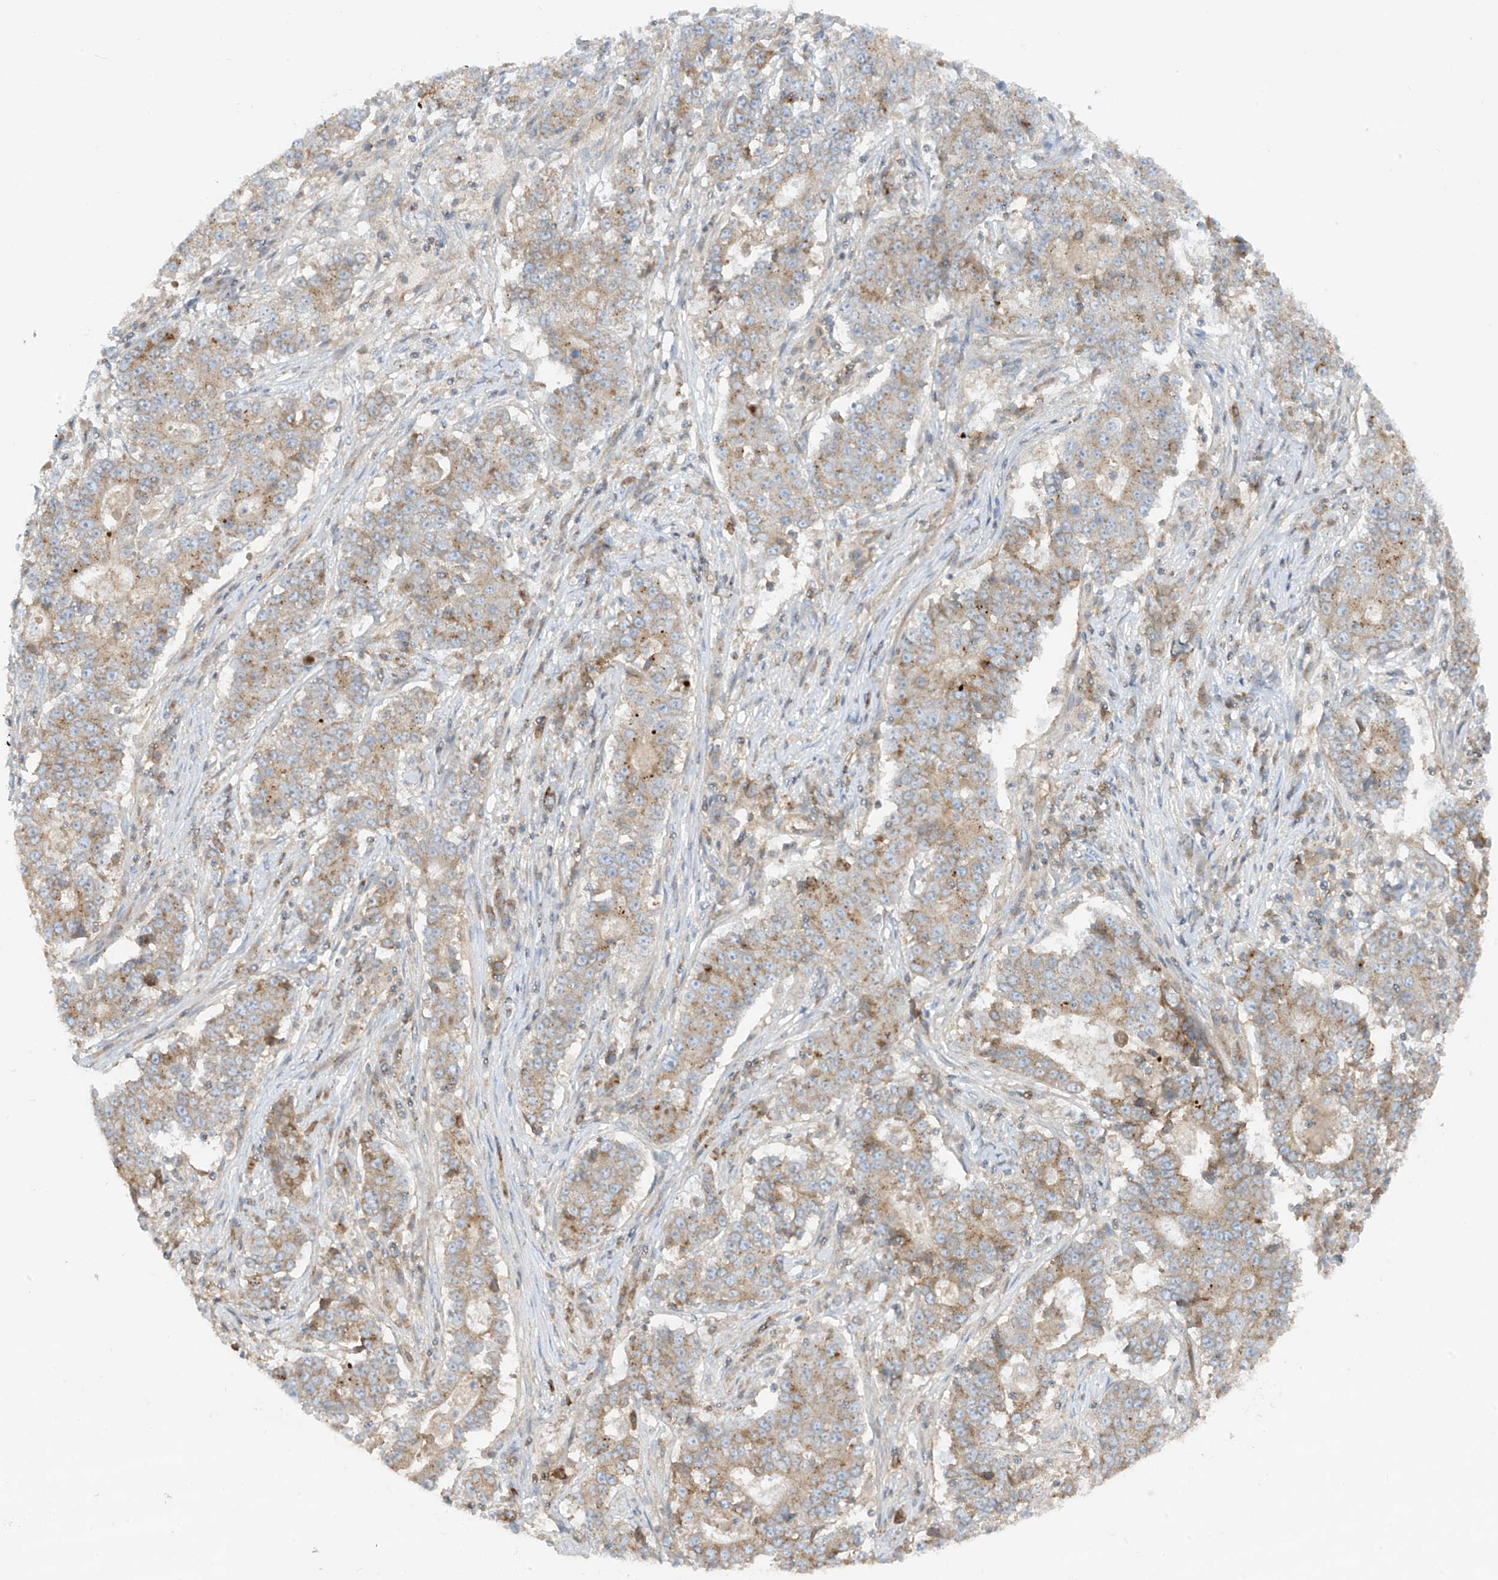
{"staining": {"intensity": "moderate", "quantity": ">75%", "location": "cytoplasmic/membranous"}, "tissue": "stomach cancer", "cell_type": "Tumor cells", "image_type": "cancer", "snomed": [{"axis": "morphology", "description": "Adenocarcinoma, NOS"}, {"axis": "topography", "description": "Stomach"}], "caption": "Tumor cells reveal medium levels of moderate cytoplasmic/membranous expression in about >75% of cells in stomach adenocarcinoma.", "gene": "HLA-E", "patient": {"sex": "male", "age": 59}}